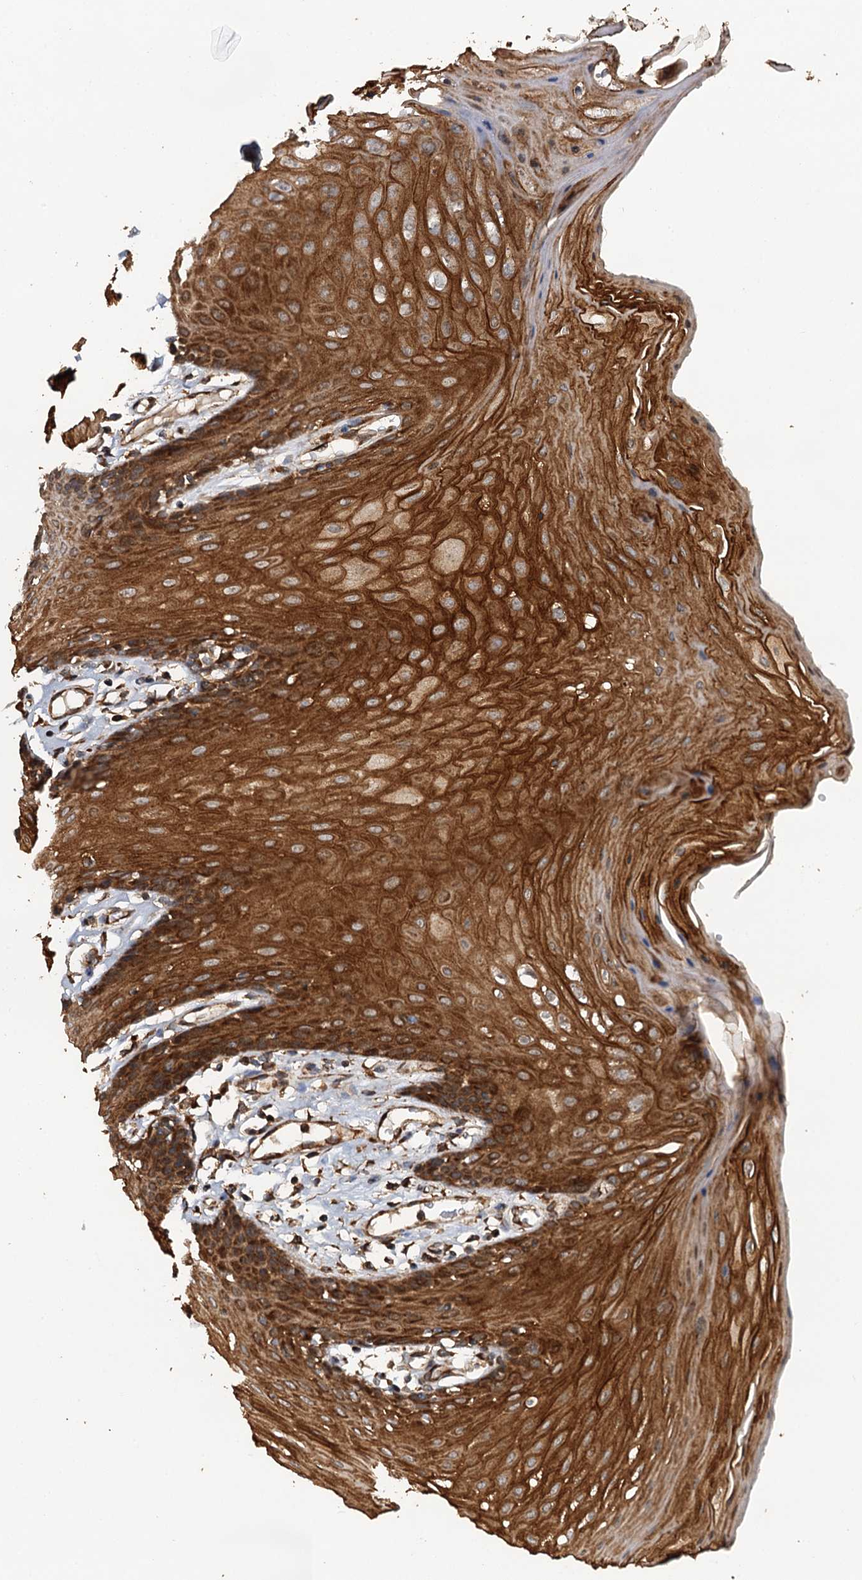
{"staining": {"intensity": "strong", "quantity": ">75%", "location": "cytoplasmic/membranous"}, "tissue": "oral mucosa", "cell_type": "Squamous epithelial cells", "image_type": "normal", "snomed": [{"axis": "morphology", "description": "Normal tissue, NOS"}, {"axis": "morphology", "description": "Squamous cell carcinoma, NOS"}, {"axis": "topography", "description": "Skeletal muscle"}, {"axis": "topography", "description": "Oral tissue"}, {"axis": "topography", "description": "Salivary gland"}, {"axis": "topography", "description": "Head-Neck"}], "caption": "A high-resolution micrograph shows immunohistochemistry (IHC) staining of unremarkable oral mucosa, which displays strong cytoplasmic/membranous positivity in about >75% of squamous epithelial cells. (DAB IHC with brightfield microscopy, high magnification).", "gene": "LRRK2", "patient": {"sex": "male", "age": 54}}